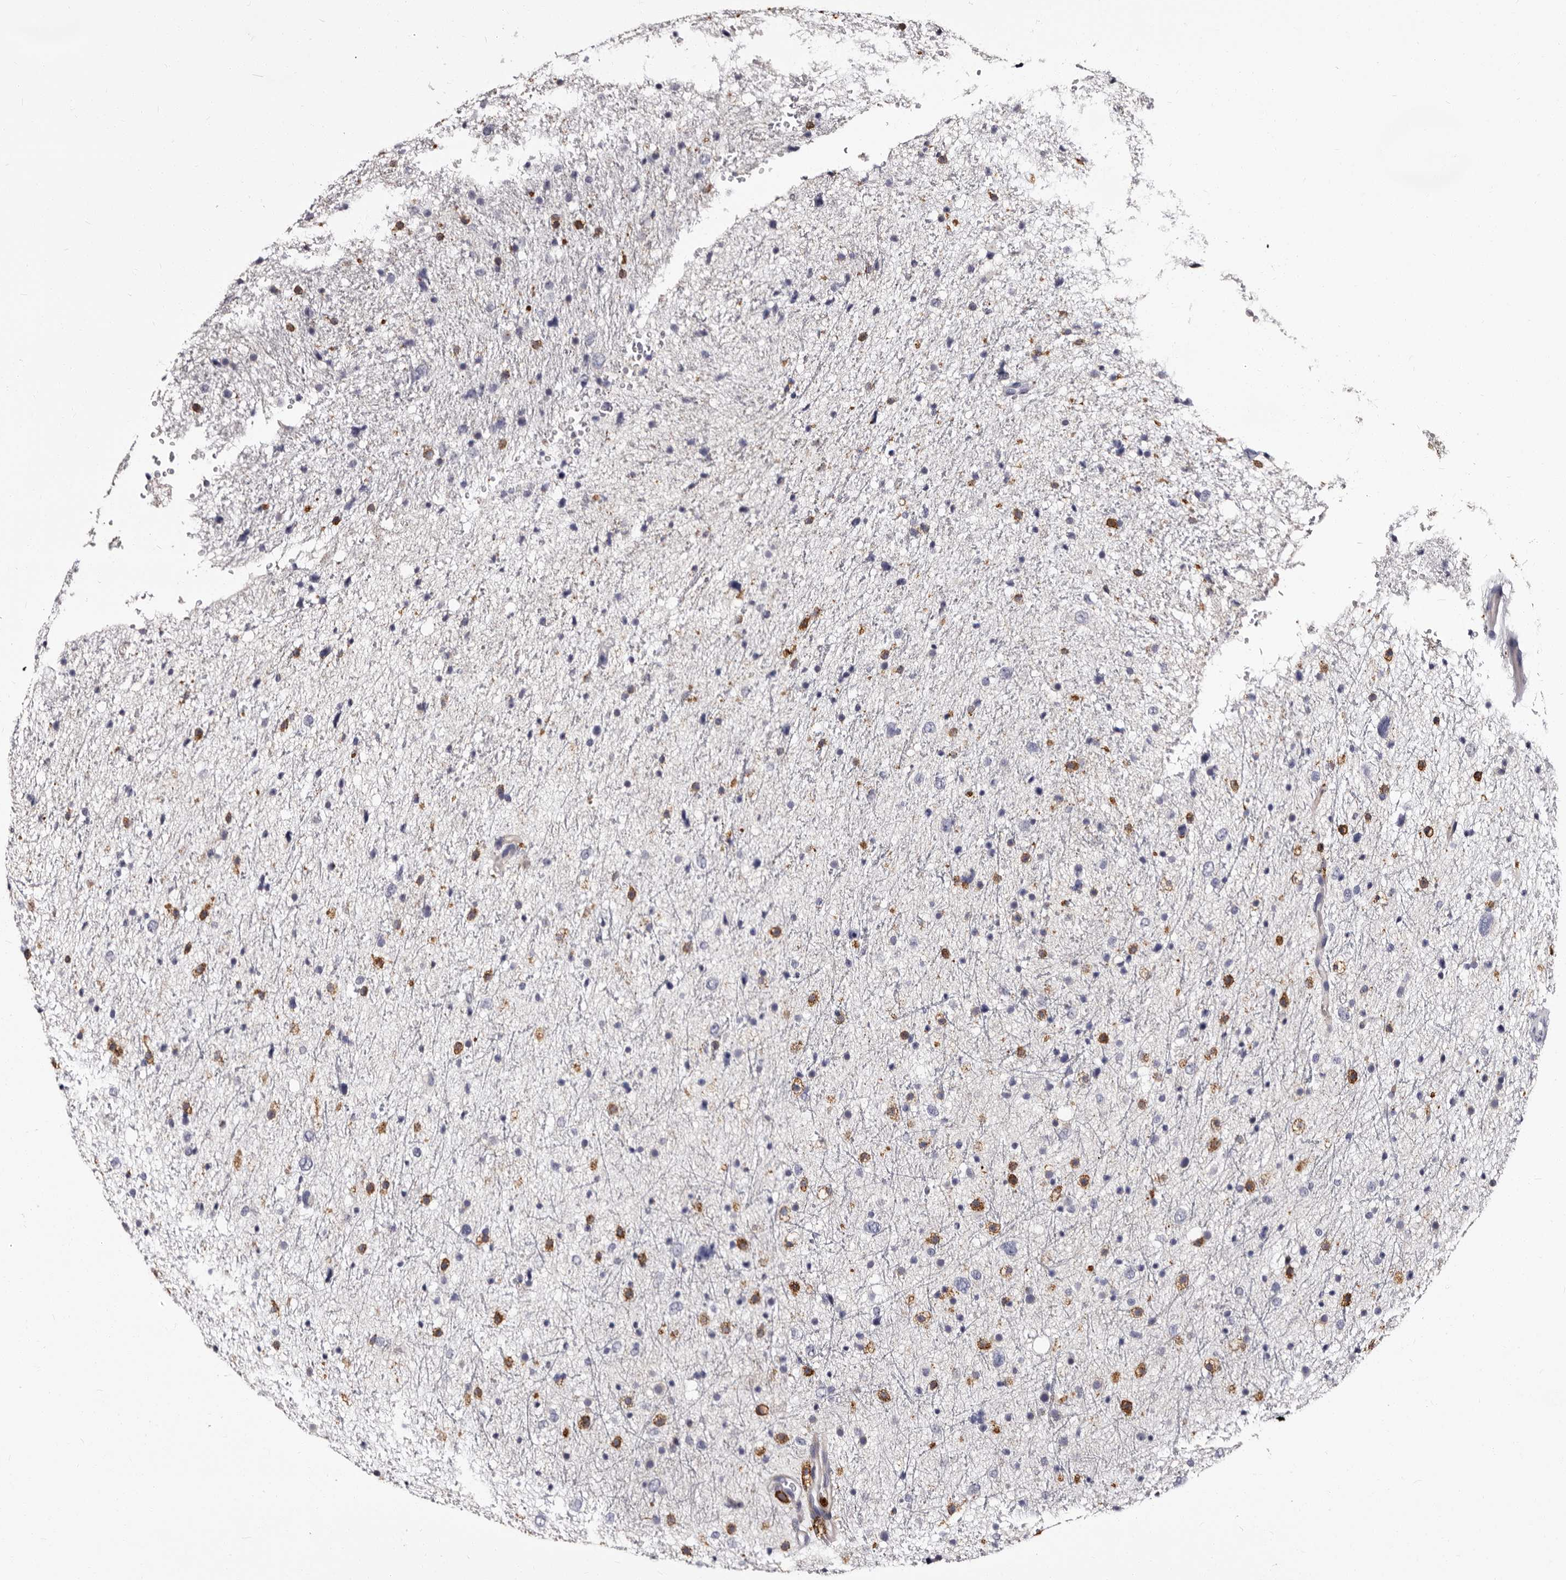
{"staining": {"intensity": "negative", "quantity": "none", "location": "none"}, "tissue": "glioma", "cell_type": "Tumor cells", "image_type": "cancer", "snomed": [{"axis": "morphology", "description": "Glioma, malignant, Low grade"}, {"axis": "topography", "description": "Brain"}], "caption": "This is a photomicrograph of immunohistochemistry (IHC) staining of malignant low-grade glioma, which shows no staining in tumor cells.", "gene": "AUNIP", "patient": {"sex": "female", "age": 37}}